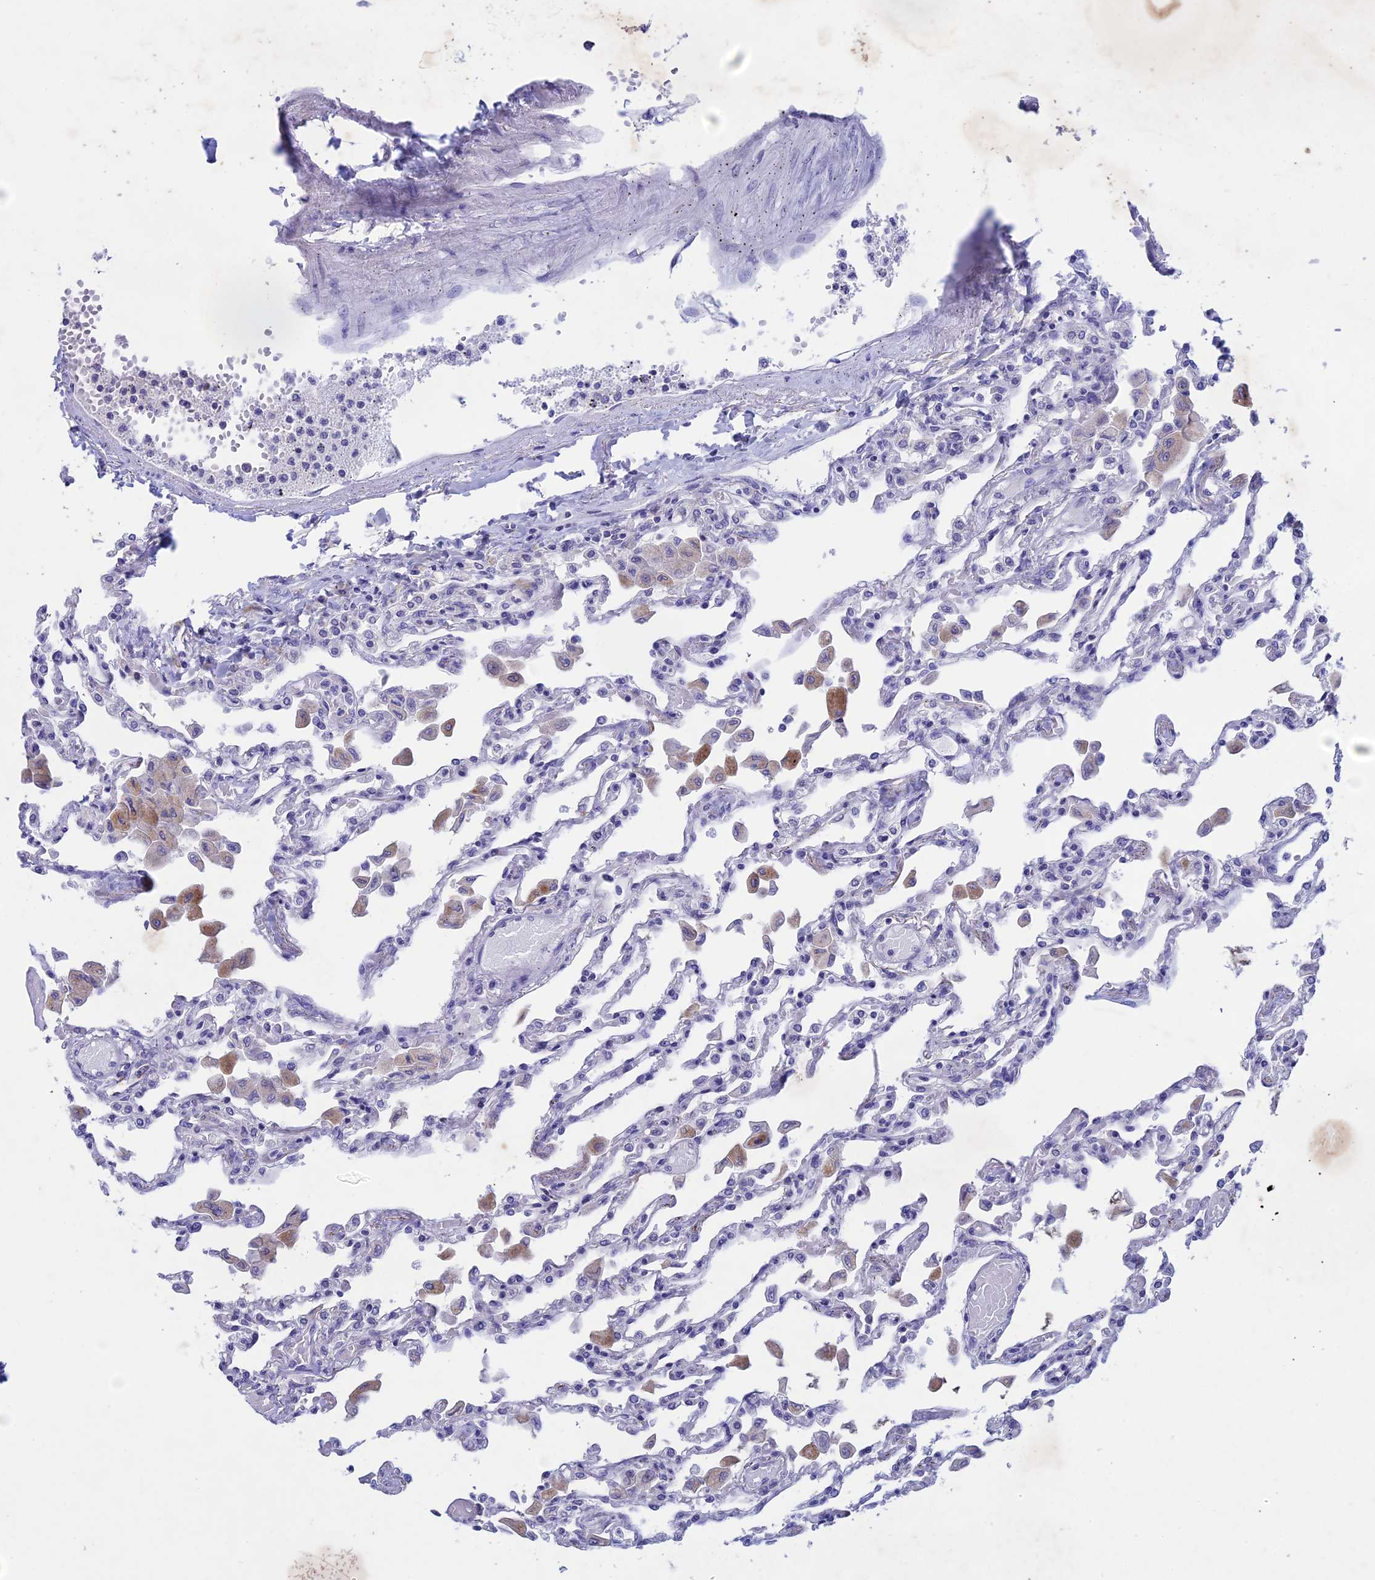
{"staining": {"intensity": "negative", "quantity": "none", "location": "none"}, "tissue": "lung", "cell_type": "Alveolar cells", "image_type": "normal", "snomed": [{"axis": "morphology", "description": "Normal tissue, NOS"}, {"axis": "topography", "description": "Bronchus"}, {"axis": "topography", "description": "Lung"}], "caption": "Immunohistochemistry (IHC) micrograph of benign lung: human lung stained with DAB (3,3'-diaminobenzidine) shows no significant protein expression in alveolar cells.", "gene": "BTBD19", "patient": {"sex": "female", "age": 49}}